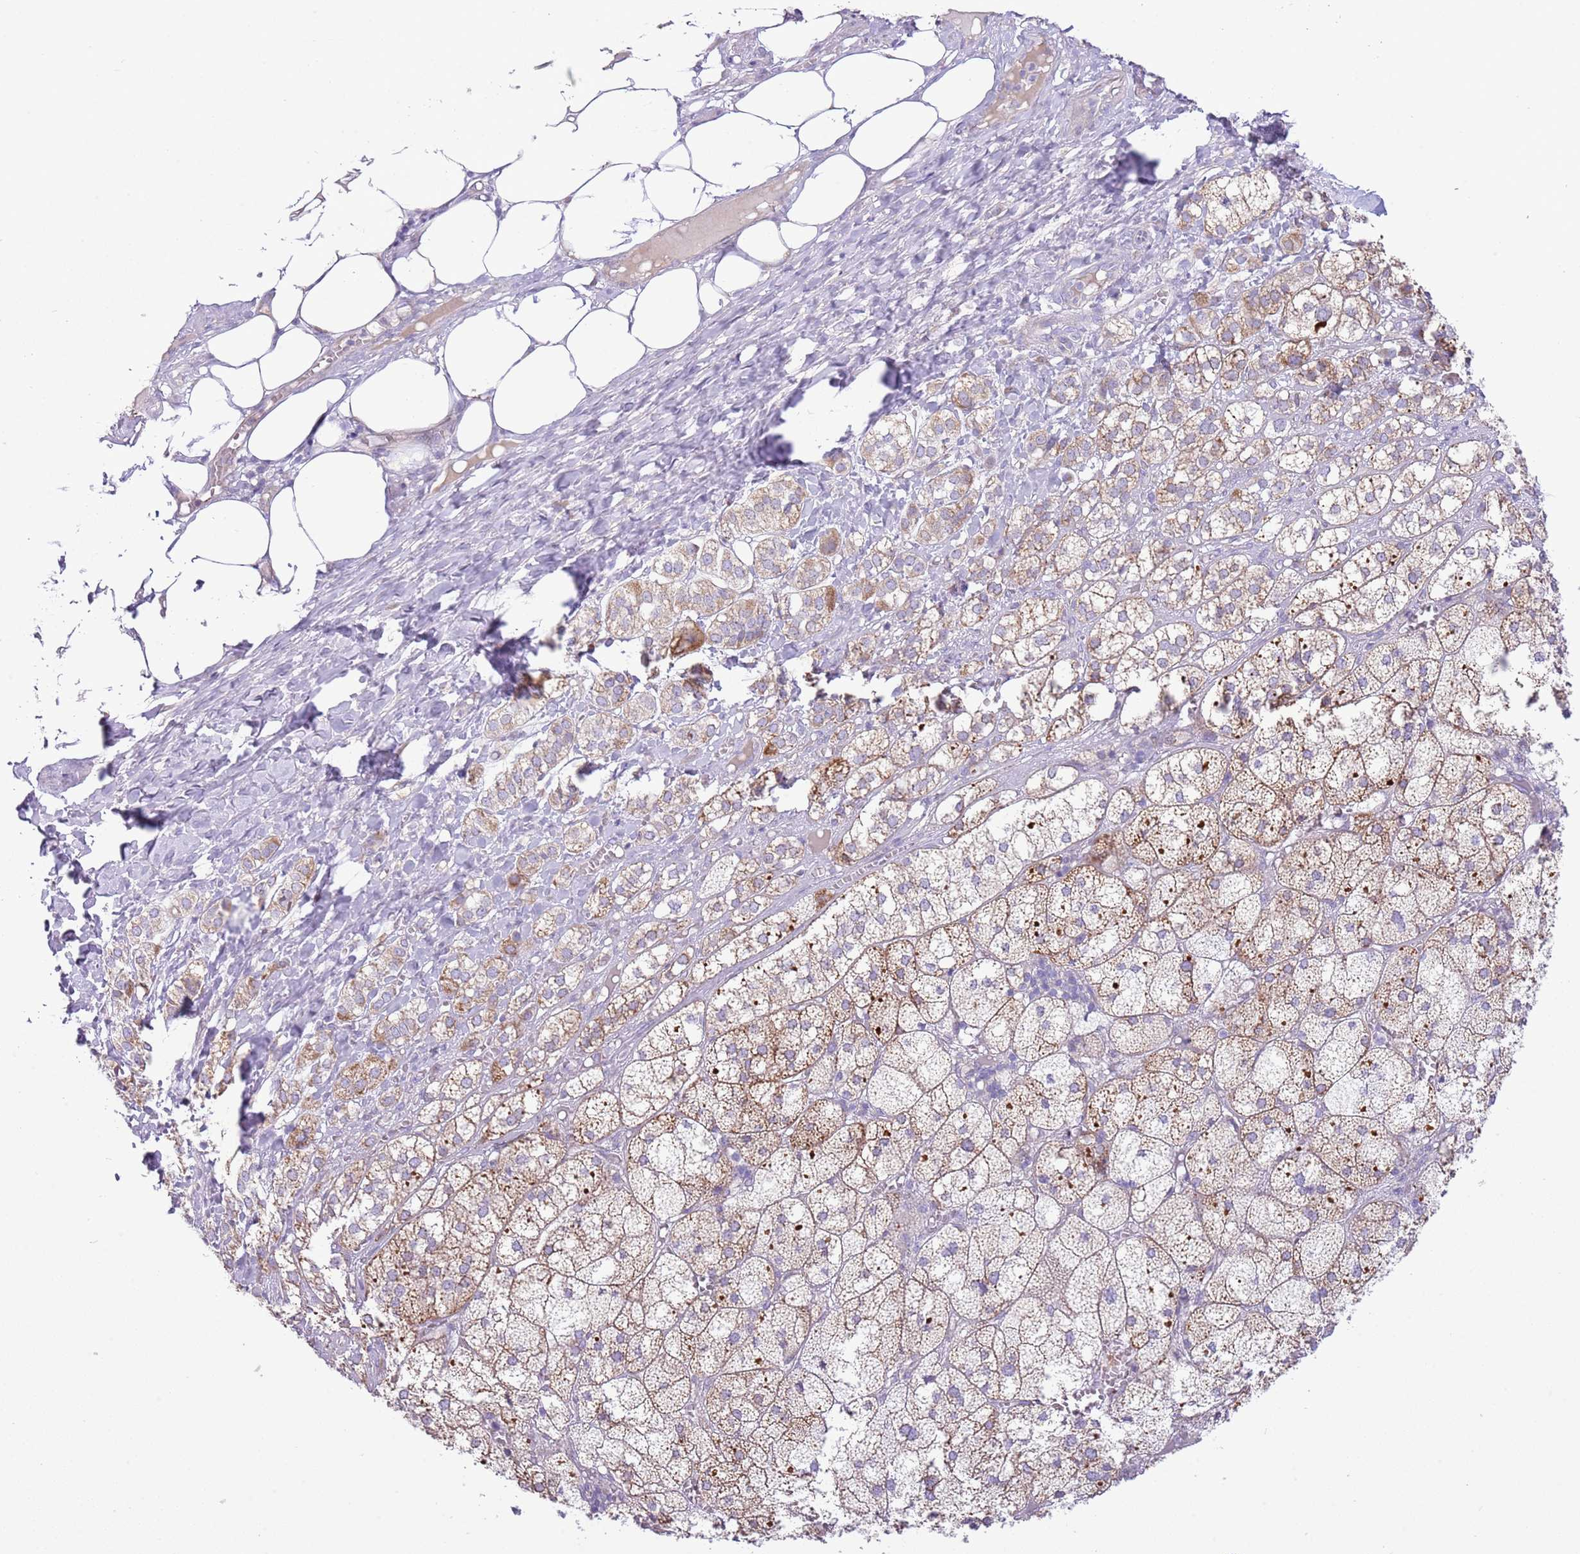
{"staining": {"intensity": "moderate", "quantity": "25%-75%", "location": "cytoplasmic/membranous"}, "tissue": "adrenal gland", "cell_type": "Glandular cells", "image_type": "normal", "snomed": [{"axis": "morphology", "description": "Normal tissue, NOS"}, {"axis": "topography", "description": "Adrenal gland"}], "caption": "Glandular cells display moderate cytoplasmic/membranous positivity in approximately 25%-75% of cells in unremarkable adrenal gland. (DAB = brown stain, brightfield microscopy at high magnification).", "gene": "OAZ2", "patient": {"sex": "female", "age": 61}}